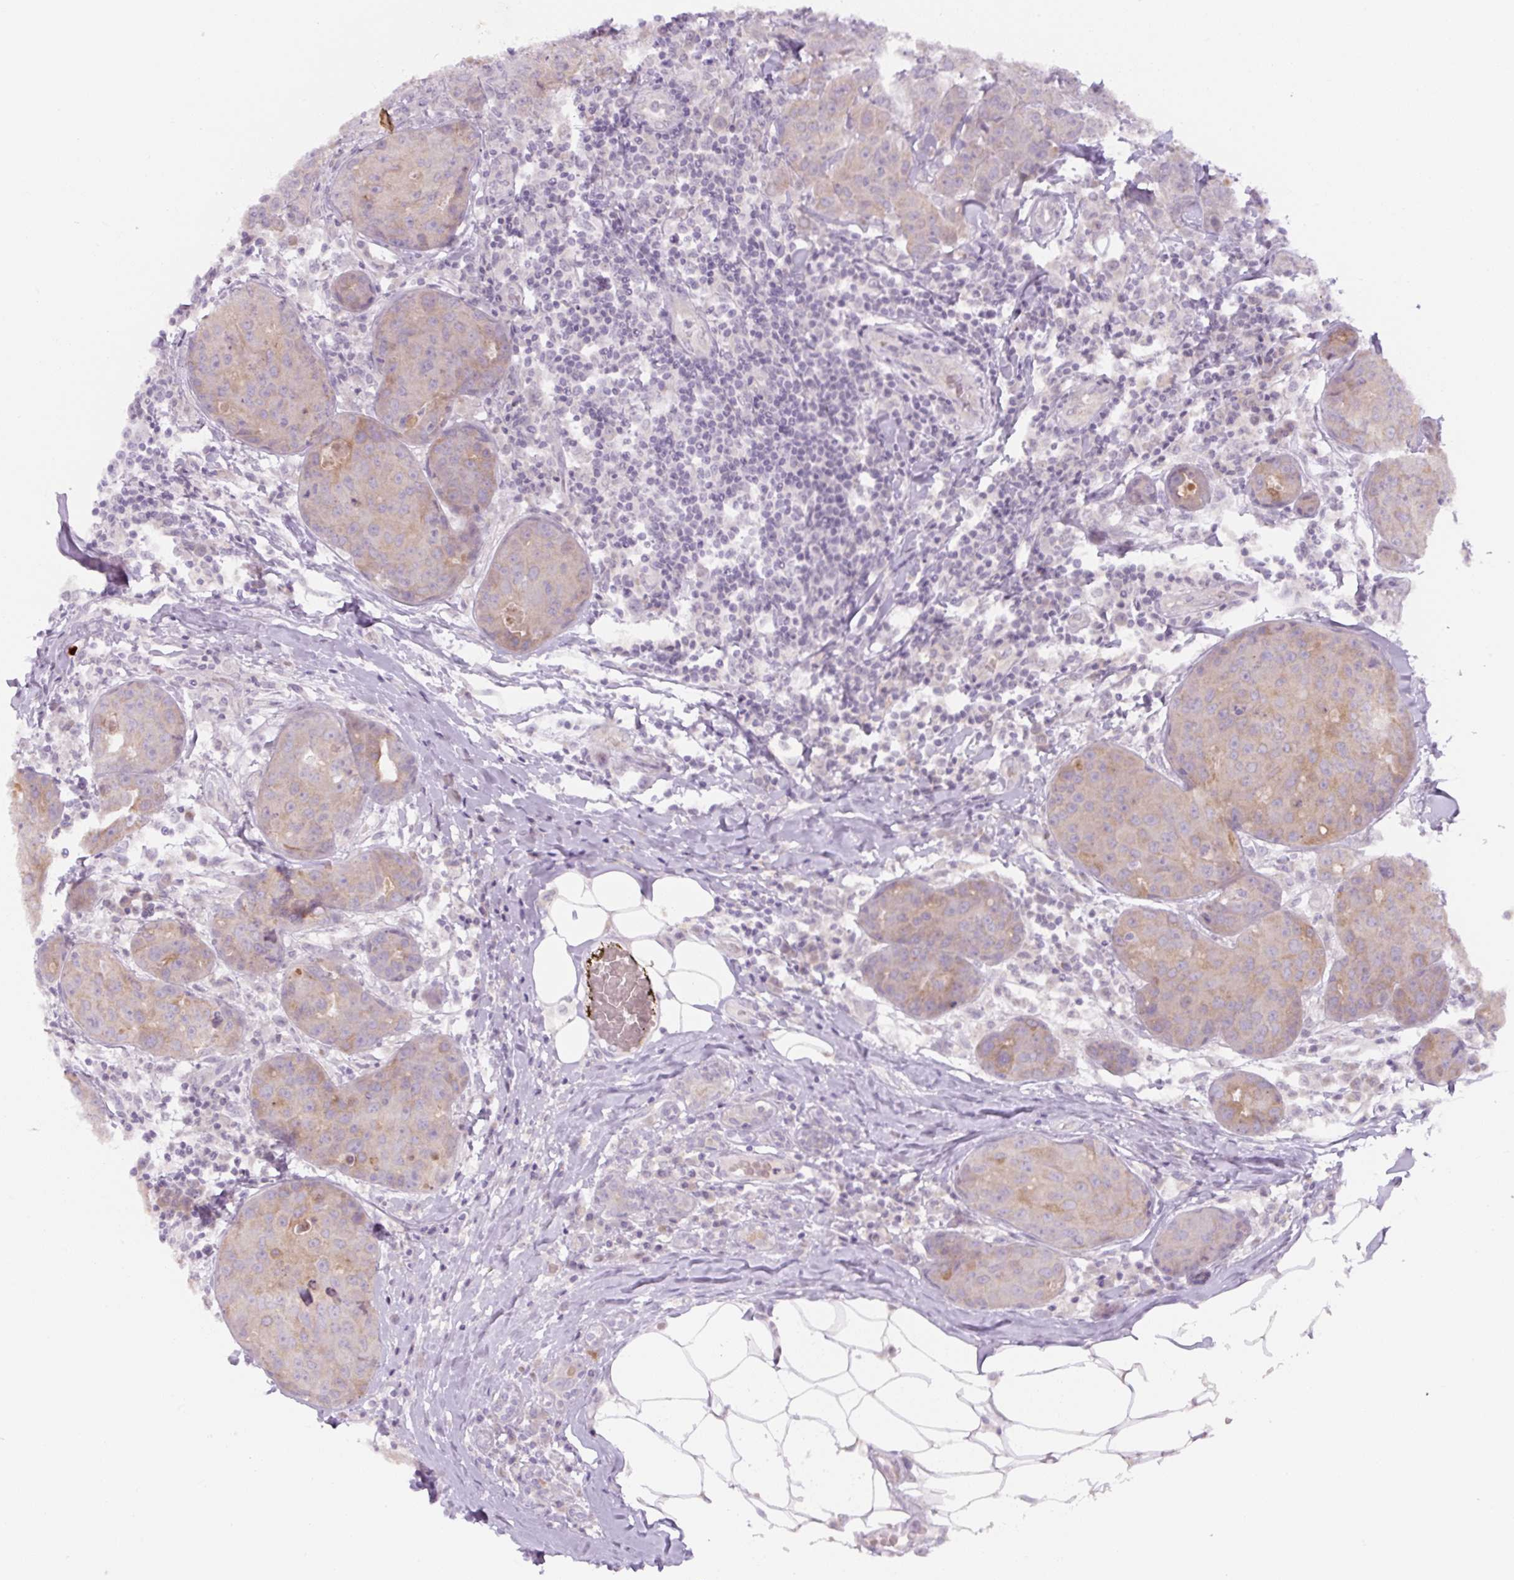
{"staining": {"intensity": "weak", "quantity": "25%-75%", "location": "cytoplasmic/membranous"}, "tissue": "breast cancer", "cell_type": "Tumor cells", "image_type": "cancer", "snomed": [{"axis": "morphology", "description": "Duct carcinoma"}, {"axis": "topography", "description": "Breast"}], "caption": "Human breast cancer stained with a protein marker exhibits weak staining in tumor cells.", "gene": "YIF1B", "patient": {"sex": "female", "age": 43}}